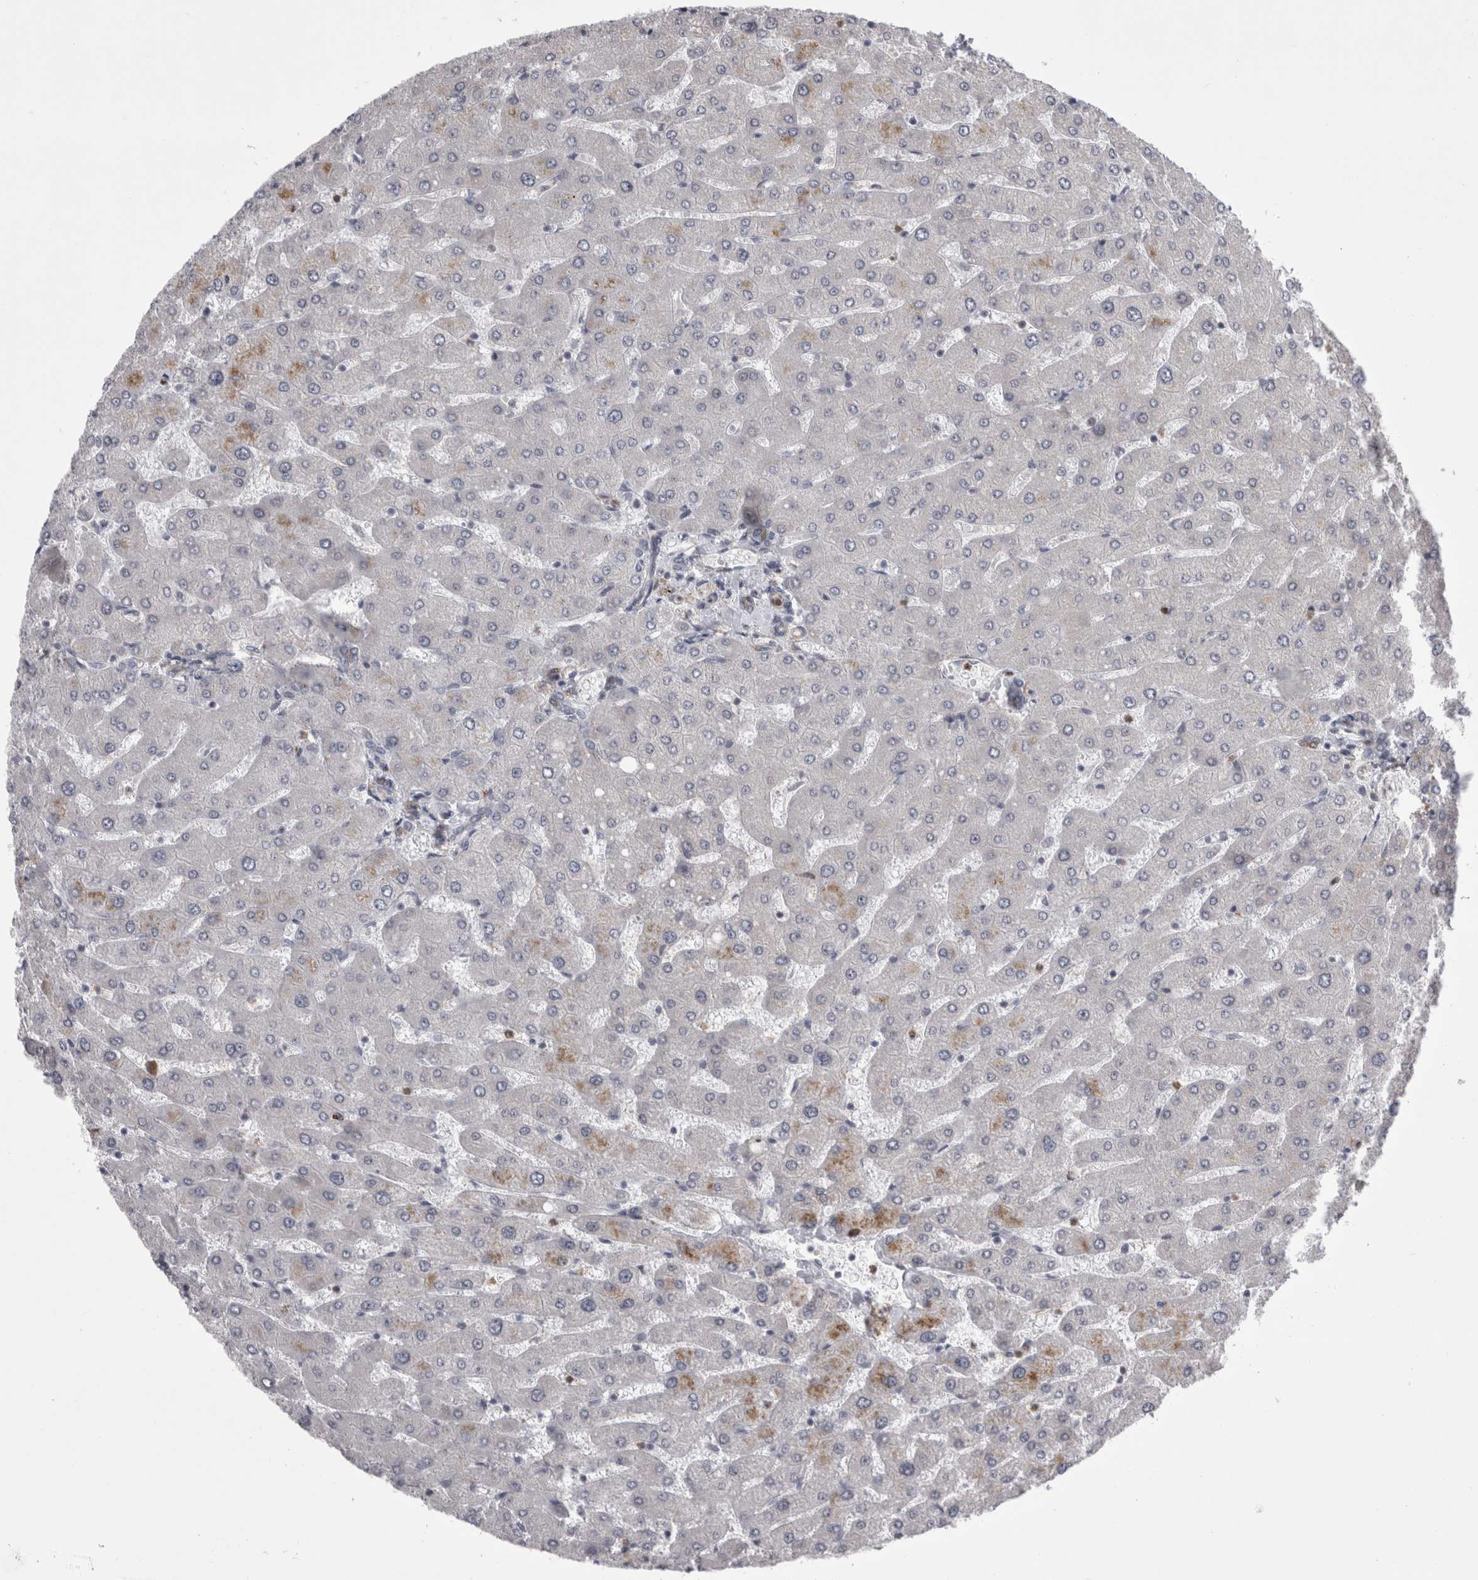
{"staining": {"intensity": "moderate", "quantity": ">75%", "location": "cytoplasmic/membranous"}, "tissue": "liver", "cell_type": "Cholangiocytes", "image_type": "normal", "snomed": [{"axis": "morphology", "description": "Normal tissue, NOS"}, {"axis": "topography", "description": "Liver"}], "caption": "IHC (DAB) staining of unremarkable human liver shows moderate cytoplasmic/membranous protein expression in approximately >75% of cholangiocytes.", "gene": "CHIC1", "patient": {"sex": "male", "age": 55}}